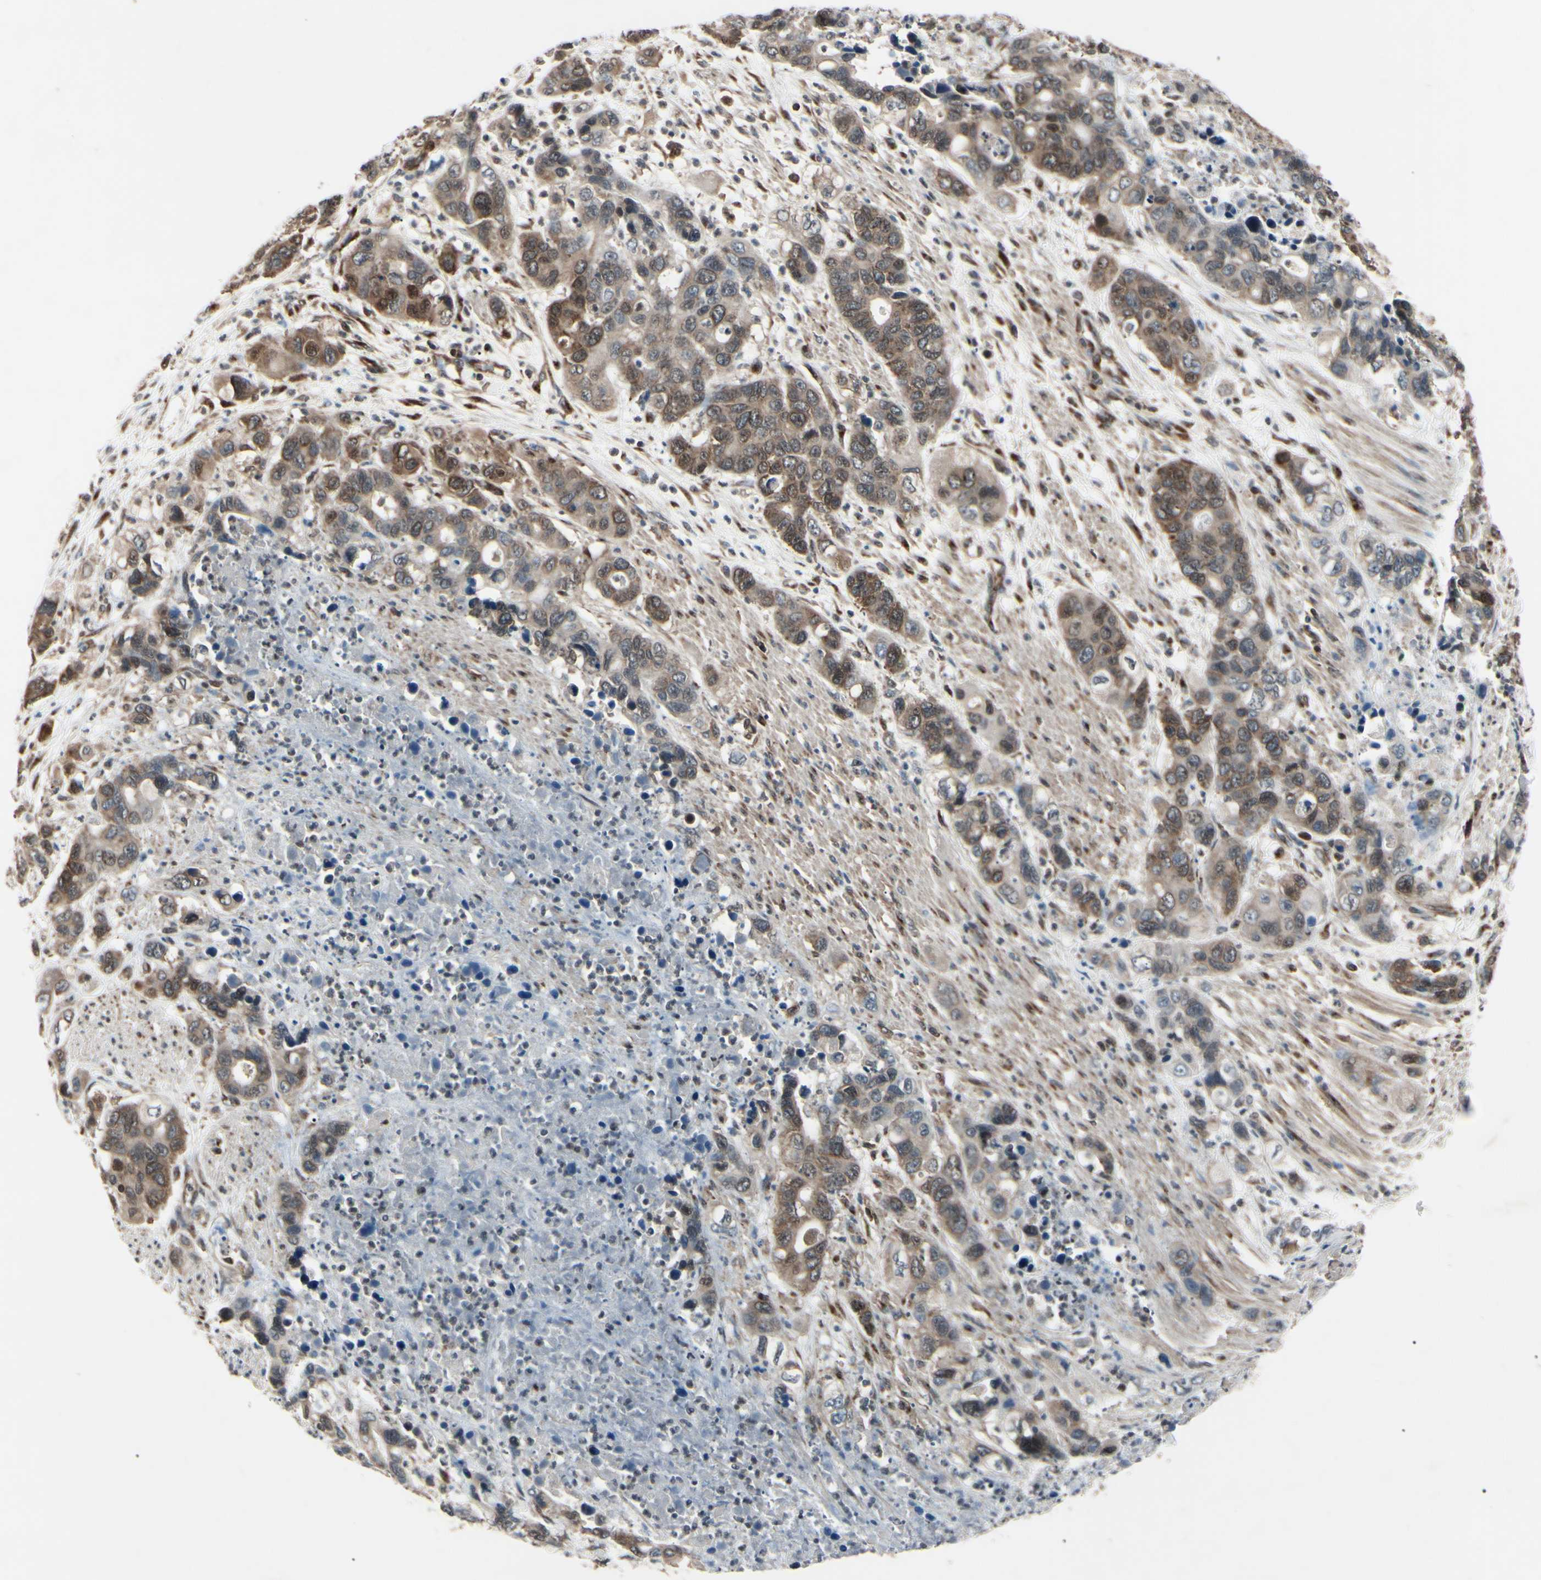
{"staining": {"intensity": "moderate", "quantity": ">75%", "location": "cytoplasmic/membranous,nuclear"}, "tissue": "pancreatic cancer", "cell_type": "Tumor cells", "image_type": "cancer", "snomed": [{"axis": "morphology", "description": "Adenocarcinoma, NOS"}, {"axis": "topography", "description": "Pancreas"}], "caption": "DAB immunohistochemical staining of pancreatic cancer (adenocarcinoma) shows moderate cytoplasmic/membranous and nuclear protein staining in approximately >75% of tumor cells.", "gene": "MAPRE1", "patient": {"sex": "female", "age": 71}}